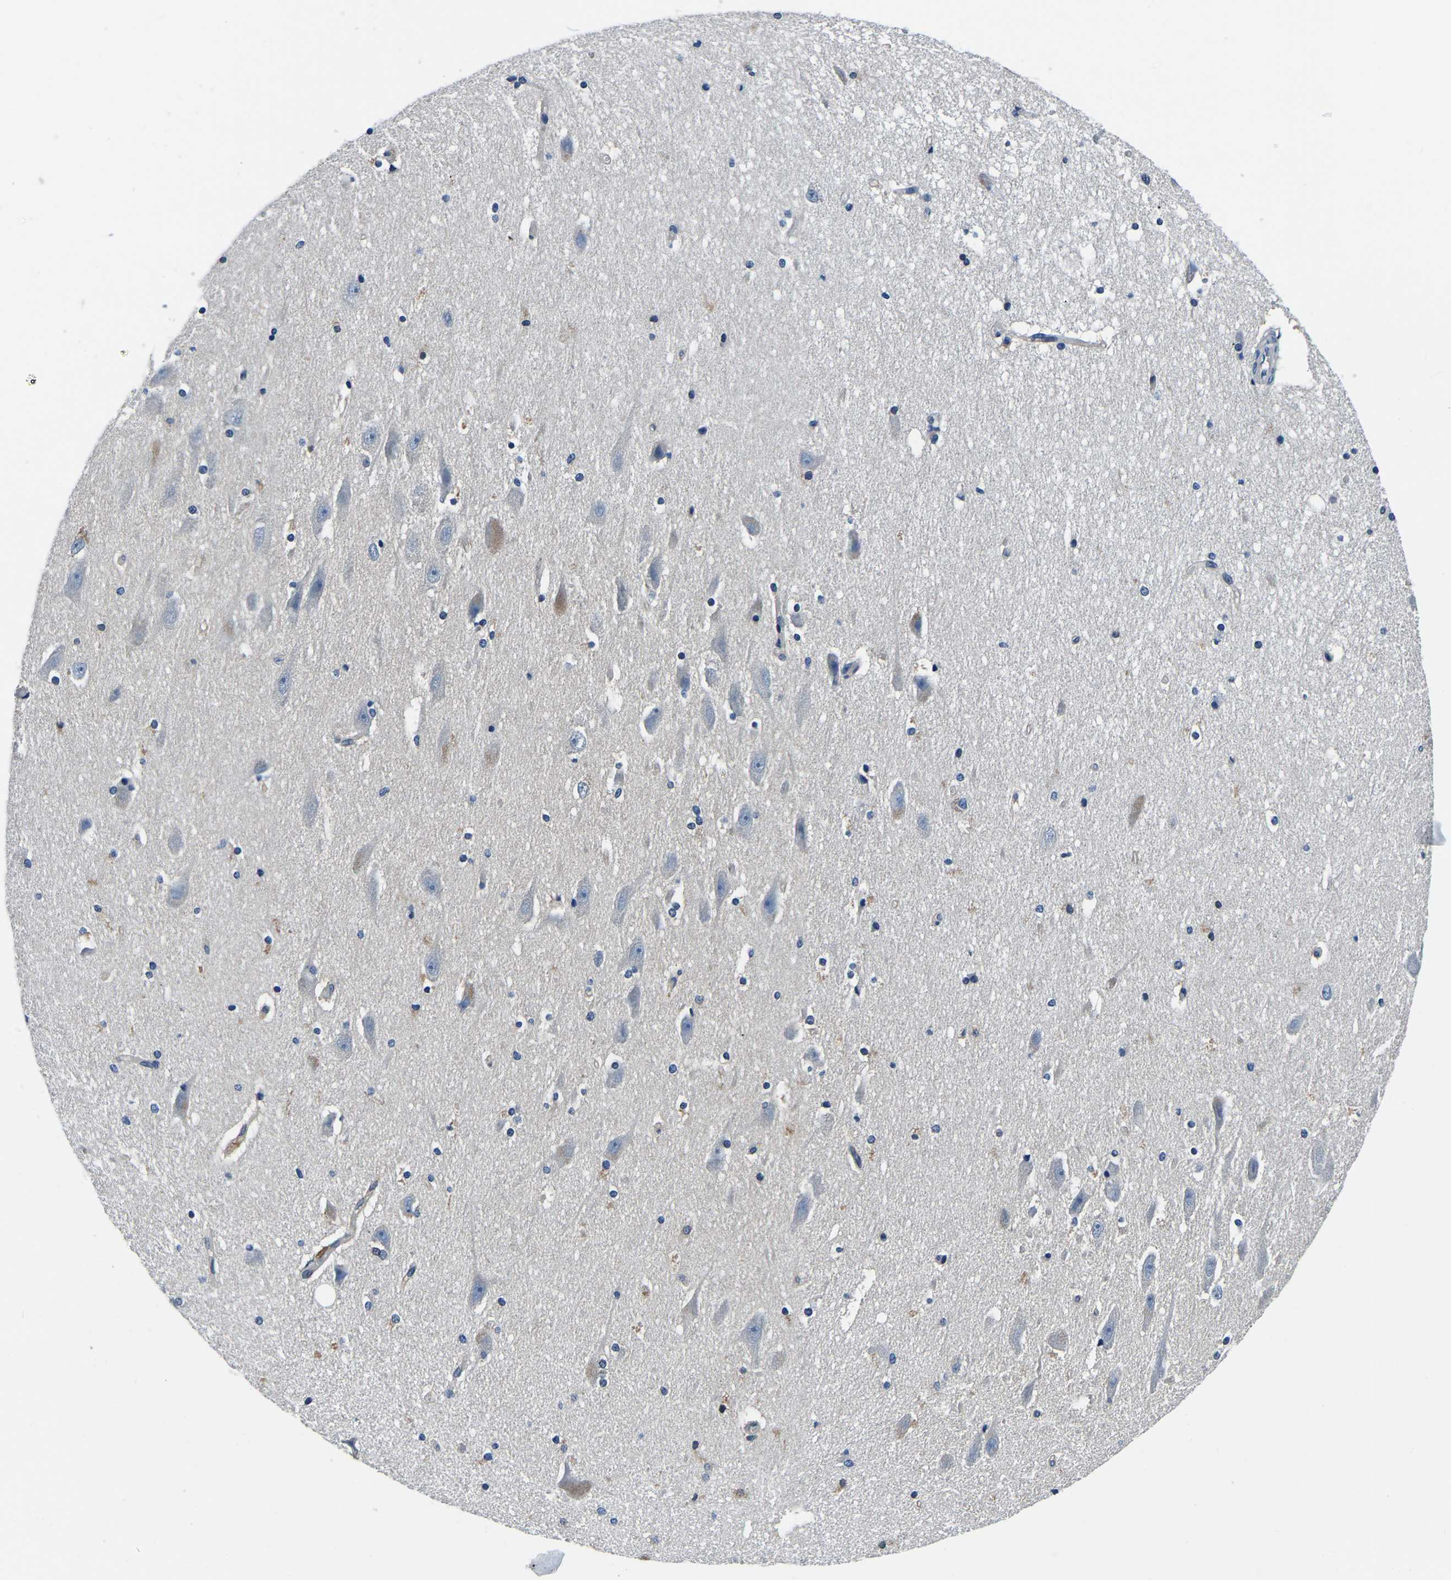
{"staining": {"intensity": "moderate", "quantity": "<25%", "location": "cytoplasmic/membranous"}, "tissue": "hippocampus", "cell_type": "Glial cells", "image_type": "normal", "snomed": [{"axis": "morphology", "description": "Normal tissue, NOS"}, {"axis": "topography", "description": "Hippocampus"}], "caption": "This is an image of immunohistochemistry (IHC) staining of benign hippocampus, which shows moderate expression in the cytoplasmic/membranous of glial cells.", "gene": "ACO1", "patient": {"sex": "female", "age": 19}}